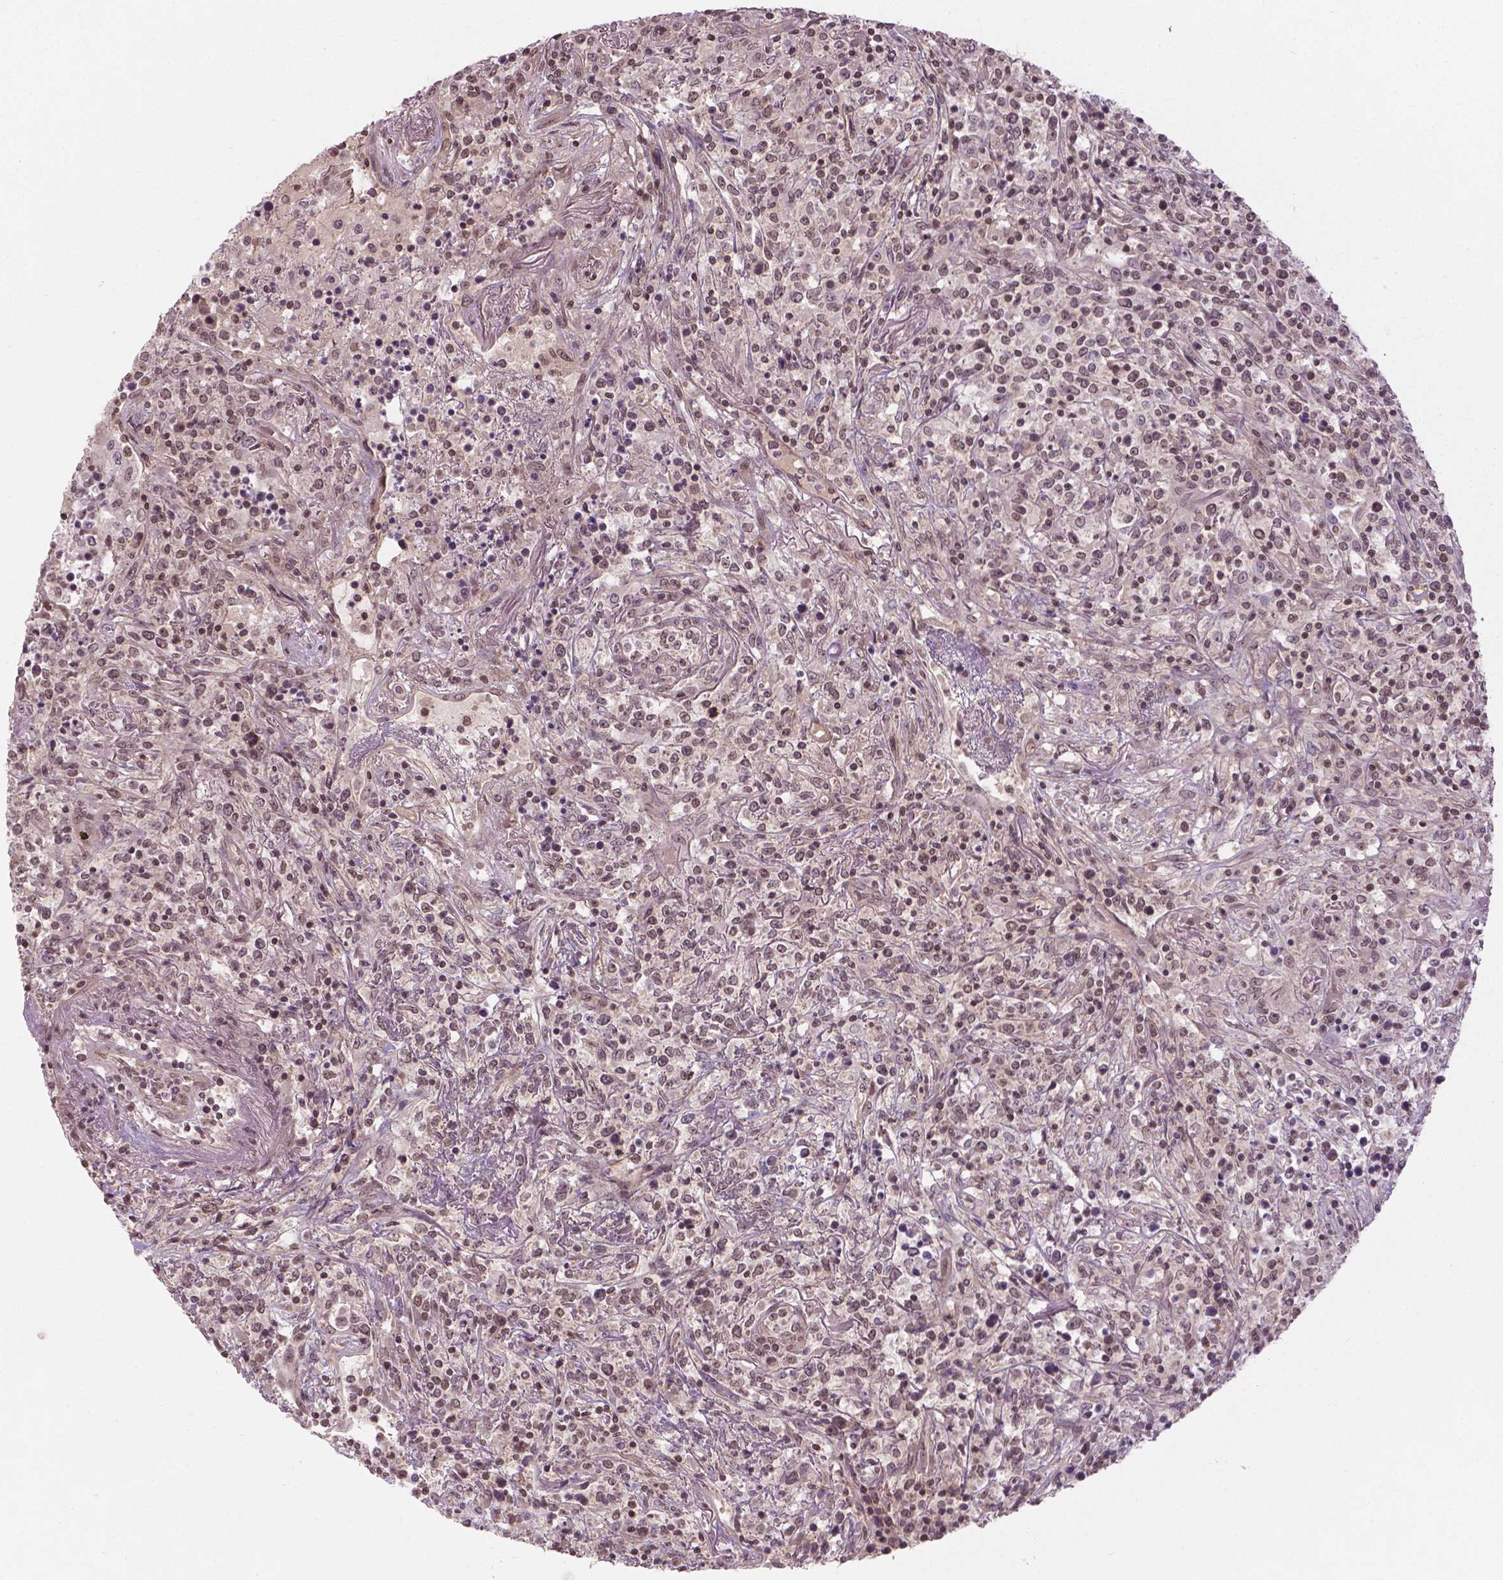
{"staining": {"intensity": "weak", "quantity": ">75%", "location": "nuclear"}, "tissue": "lymphoma", "cell_type": "Tumor cells", "image_type": "cancer", "snomed": [{"axis": "morphology", "description": "Malignant lymphoma, non-Hodgkin's type, High grade"}, {"axis": "topography", "description": "Lung"}], "caption": "The photomicrograph reveals staining of high-grade malignant lymphoma, non-Hodgkin's type, revealing weak nuclear protein positivity (brown color) within tumor cells. The protein is shown in brown color, while the nuclei are stained blue.", "gene": "ANKRD54", "patient": {"sex": "male", "age": 79}}